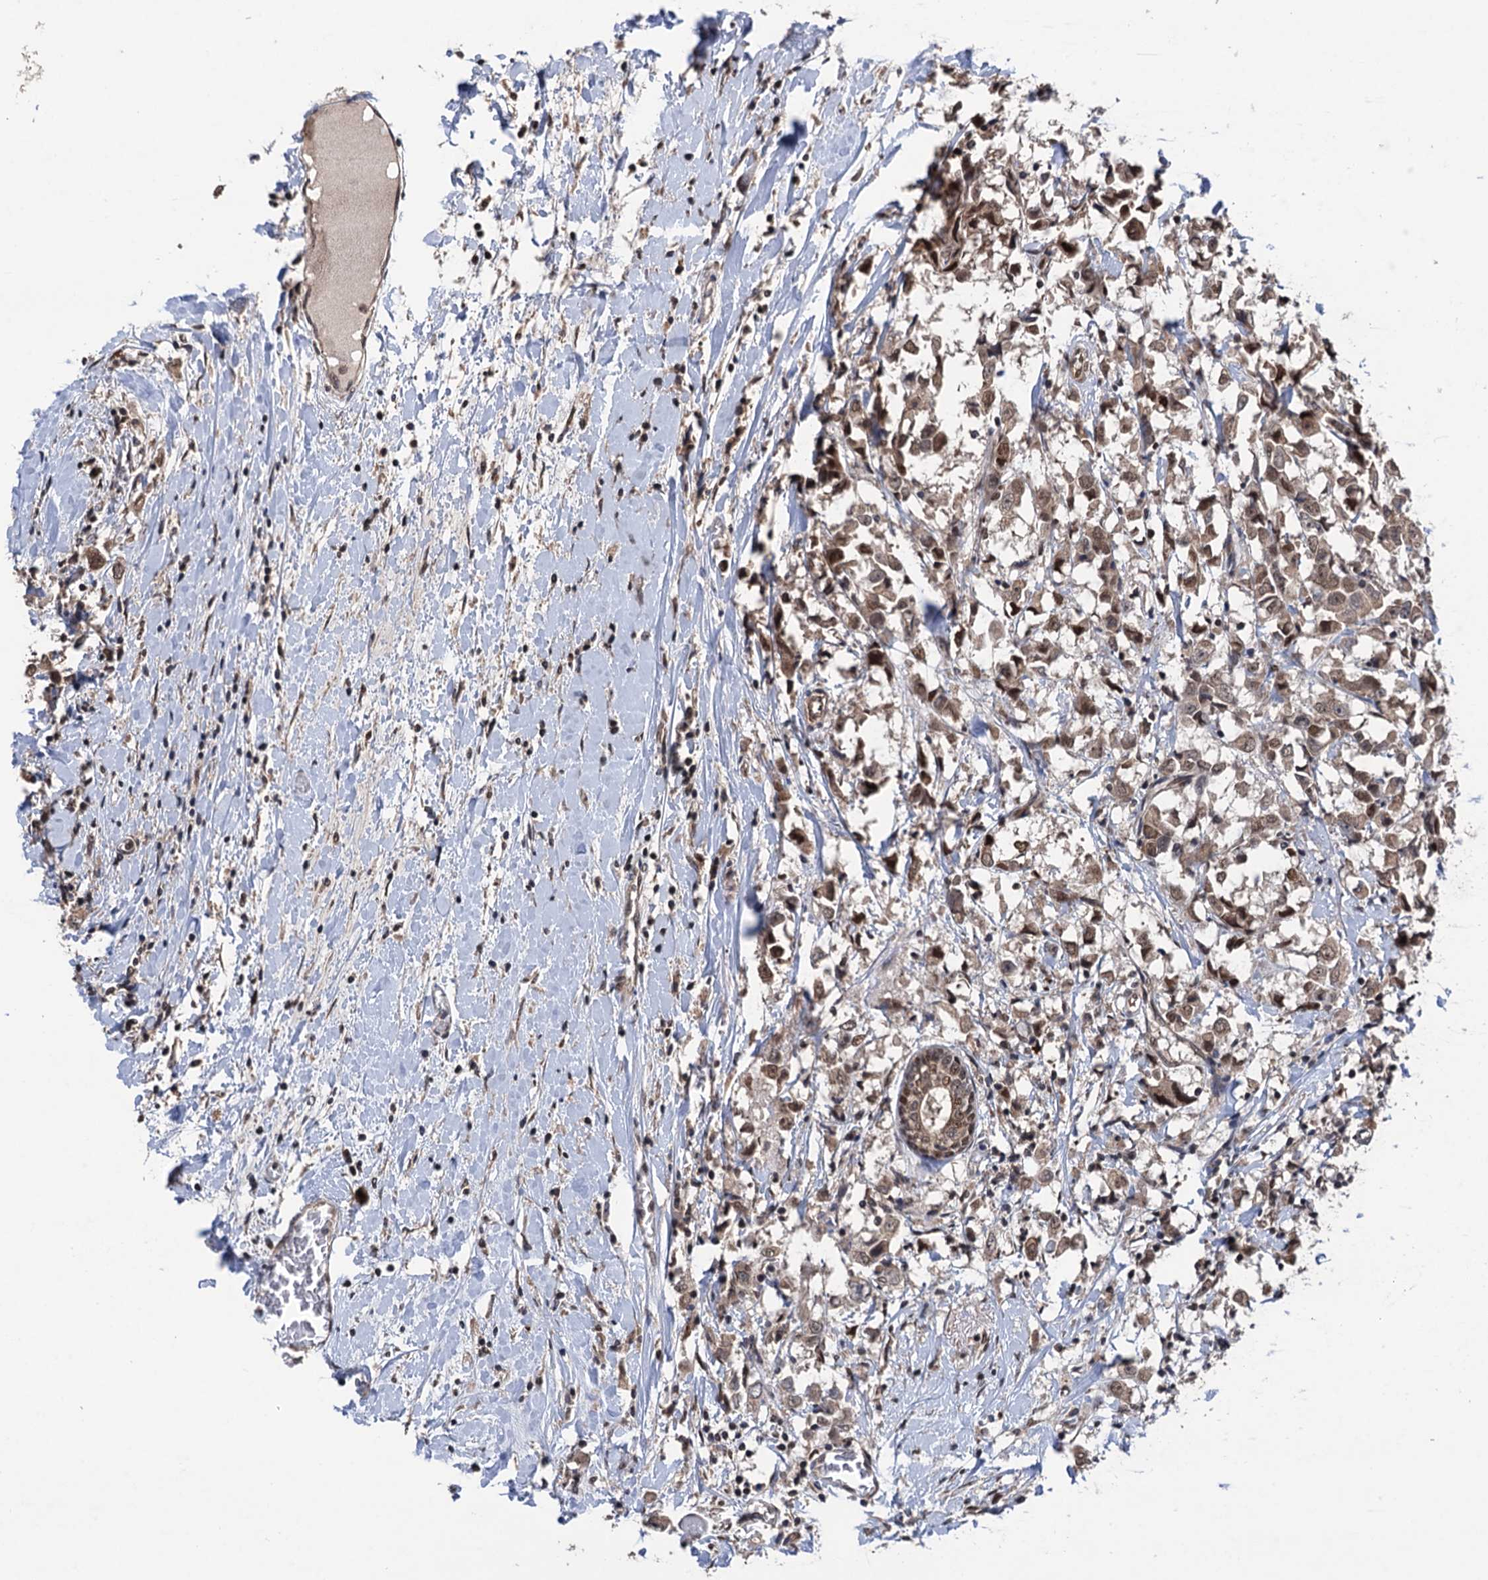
{"staining": {"intensity": "weak", "quantity": ">75%", "location": "cytoplasmic/membranous,nuclear"}, "tissue": "breast cancer", "cell_type": "Tumor cells", "image_type": "cancer", "snomed": [{"axis": "morphology", "description": "Duct carcinoma"}, {"axis": "topography", "description": "Breast"}], "caption": "Breast infiltrating ductal carcinoma was stained to show a protein in brown. There is low levels of weak cytoplasmic/membranous and nuclear expression in approximately >75% of tumor cells. (DAB (3,3'-diaminobenzidine) = brown stain, brightfield microscopy at high magnification).", "gene": "RASSF4", "patient": {"sex": "female", "age": 61}}